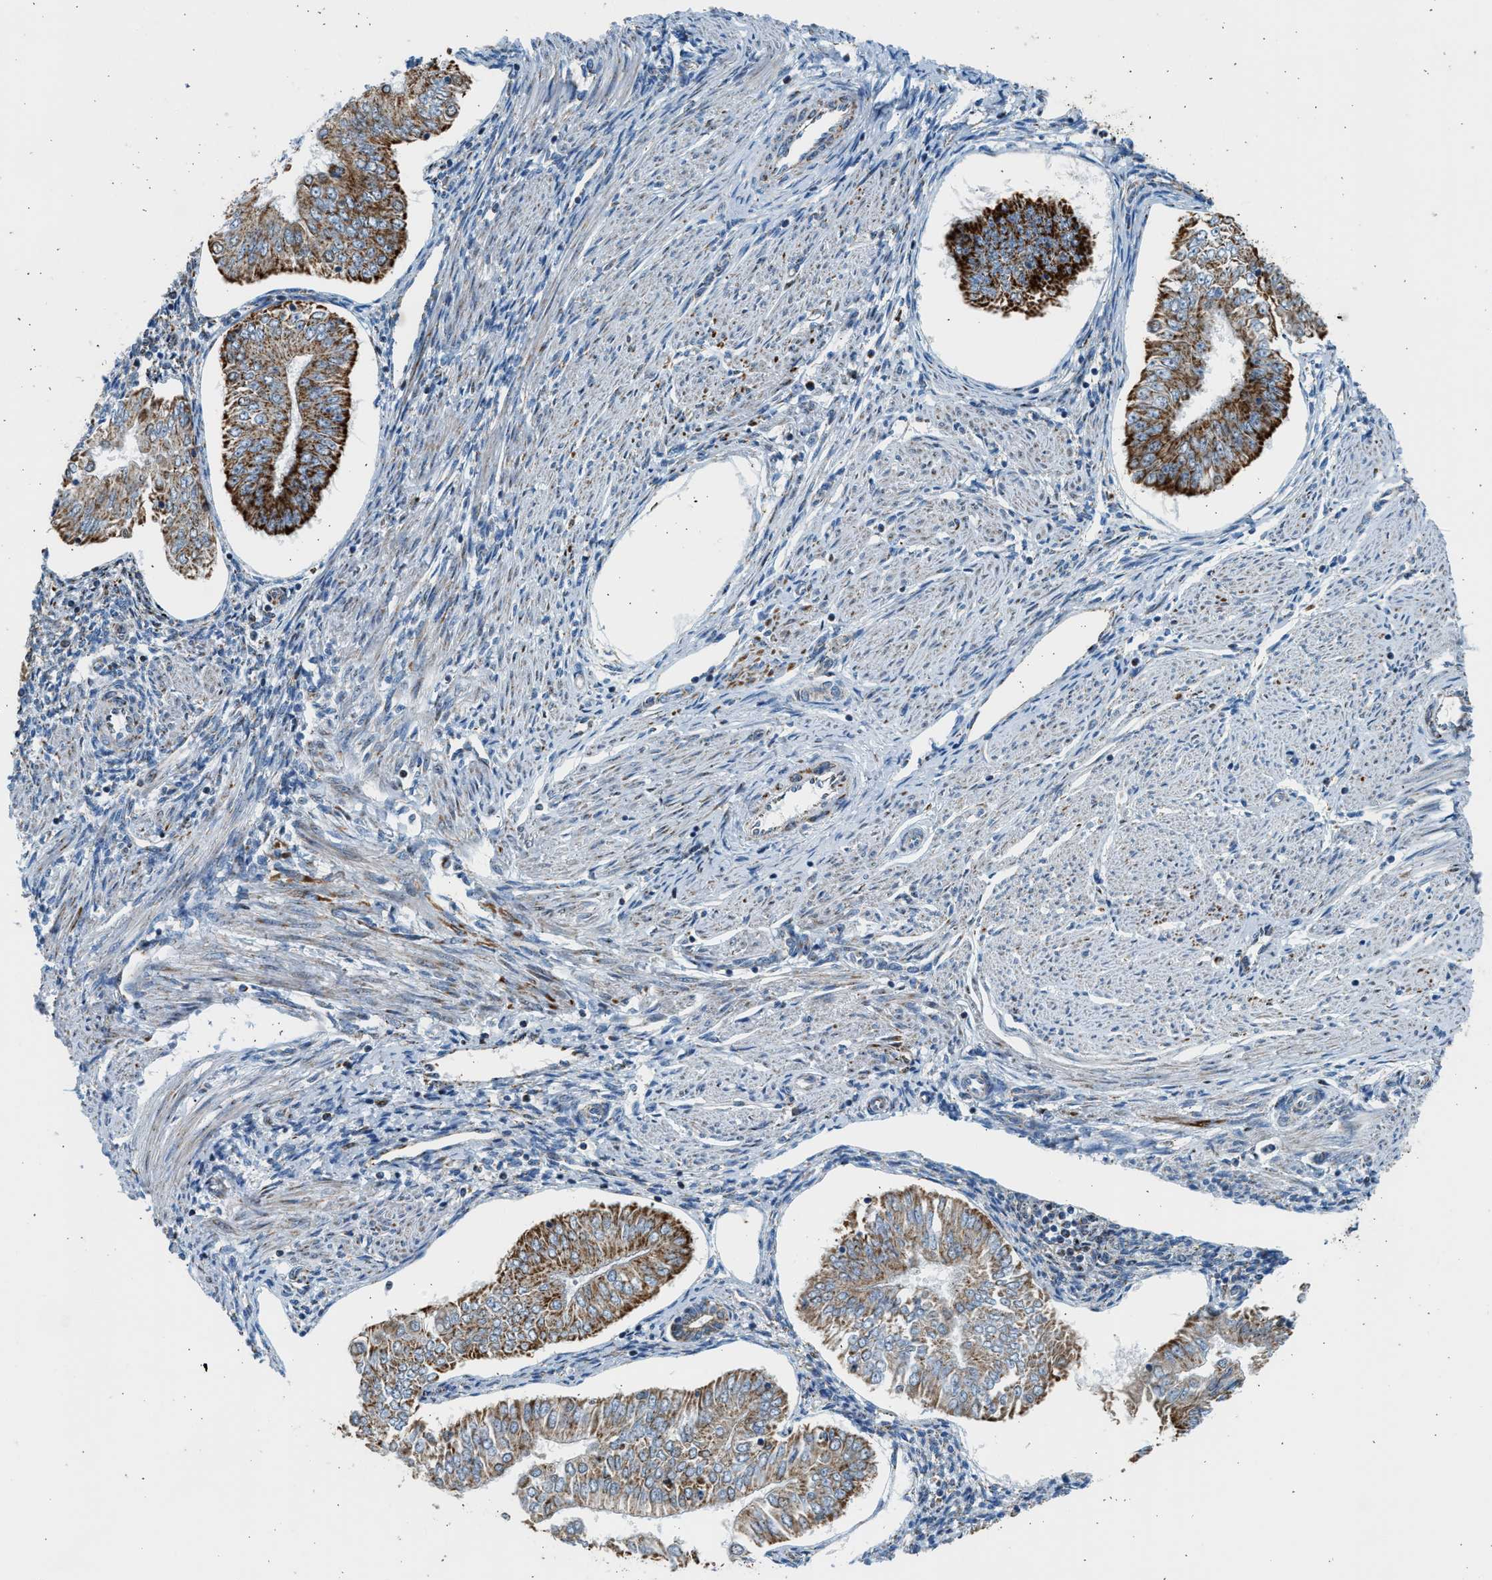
{"staining": {"intensity": "strong", "quantity": ">75%", "location": "cytoplasmic/membranous"}, "tissue": "endometrial cancer", "cell_type": "Tumor cells", "image_type": "cancer", "snomed": [{"axis": "morphology", "description": "Adenocarcinoma, NOS"}, {"axis": "topography", "description": "Endometrium"}], "caption": "DAB (3,3'-diaminobenzidine) immunohistochemical staining of human endometrial adenocarcinoma displays strong cytoplasmic/membranous protein staining in about >75% of tumor cells.", "gene": "KCNMB3", "patient": {"sex": "female", "age": 53}}